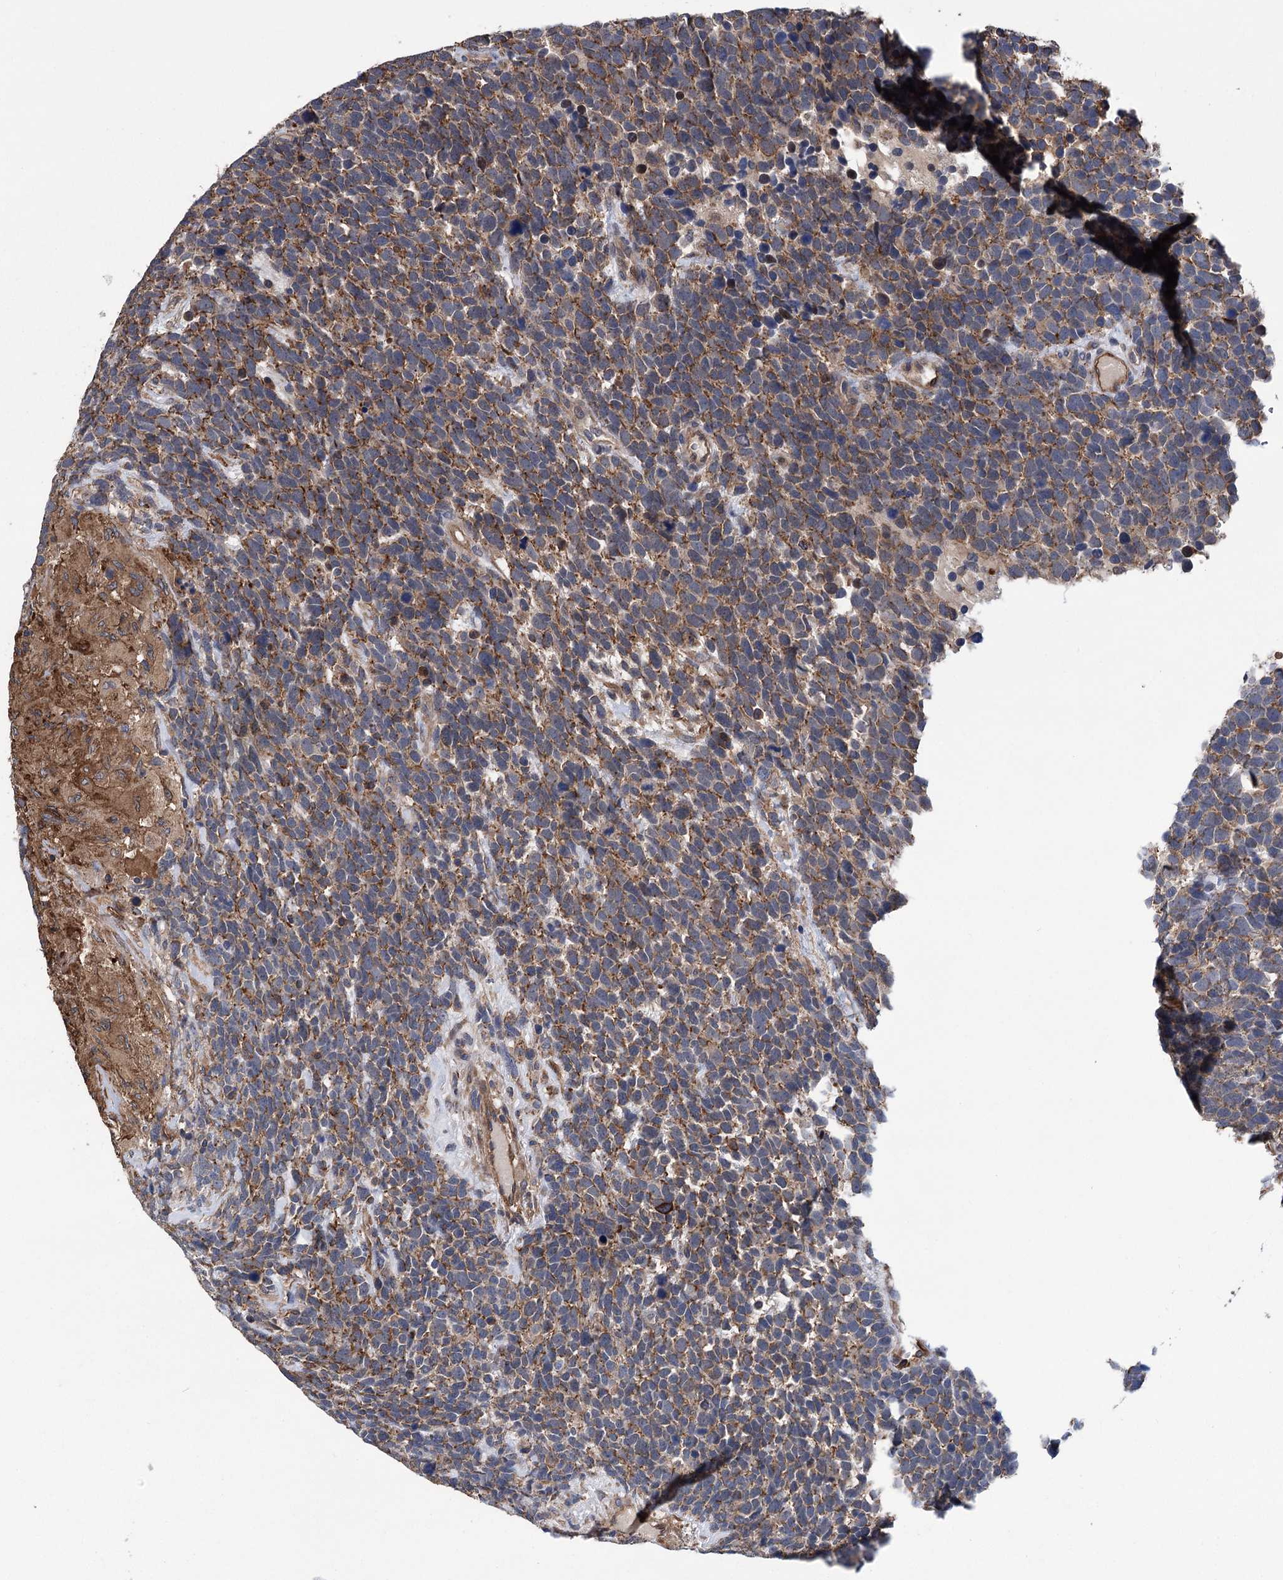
{"staining": {"intensity": "moderate", "quantity": "25%-75%", "location": "cytoplasmic/membranous"}, "tissue": "urothelial cancer", "cell_type": "Tumor cells", "image_type": "cancer", "snomed": [{"axis": "morphology", "description": "Urothelial carcinoma, High grade"}, {"axis": "topography", "description": "Urinary bladder"}], "caption": "Tumor cells display medium levels of moderate cytoplasmic/membranous expression in about 25%-75% of cells in human urothelial cancer.", "gene": "DPP3", "patient": {"sex": "female", "age": 82}}